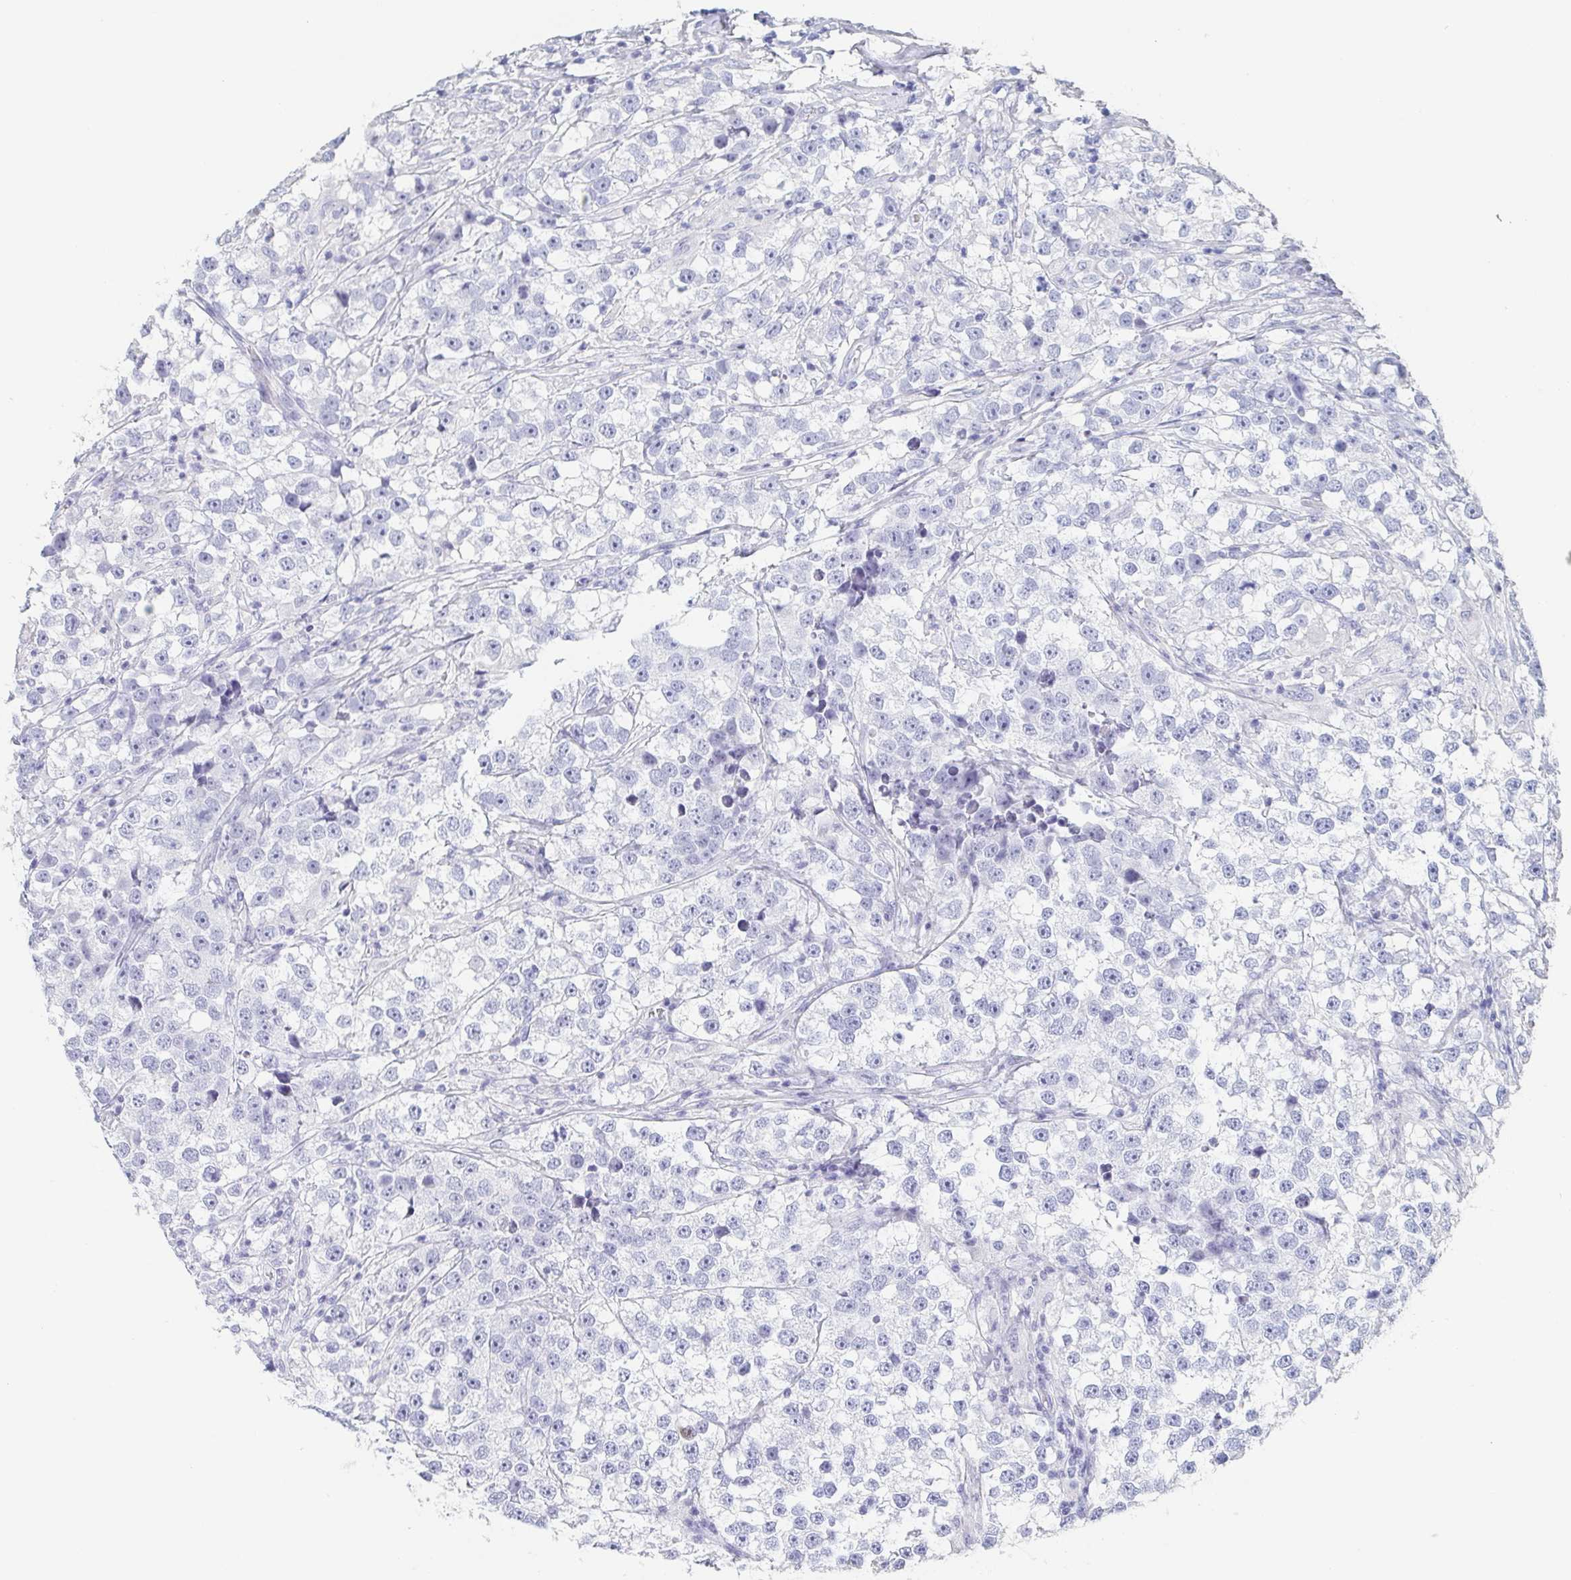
{"staining": {"intensity": "negative", "quantity": "none", "location": "none"}, "tissue": "testis cancer", "cell_type": "Tumor cells", "image_type": "cancer", "snomed": [{"axis": "morphology", "description": "Seminoma, NOS"}, {"axis": "topography", "description": "Testis"}], "caption": "Testis seminoma stained for a protein using immunohistochemistry (IHC) reveals no expression tumor cells.", "gene": "ITLN1", "patient": {"sex": "male", "age": 46}}